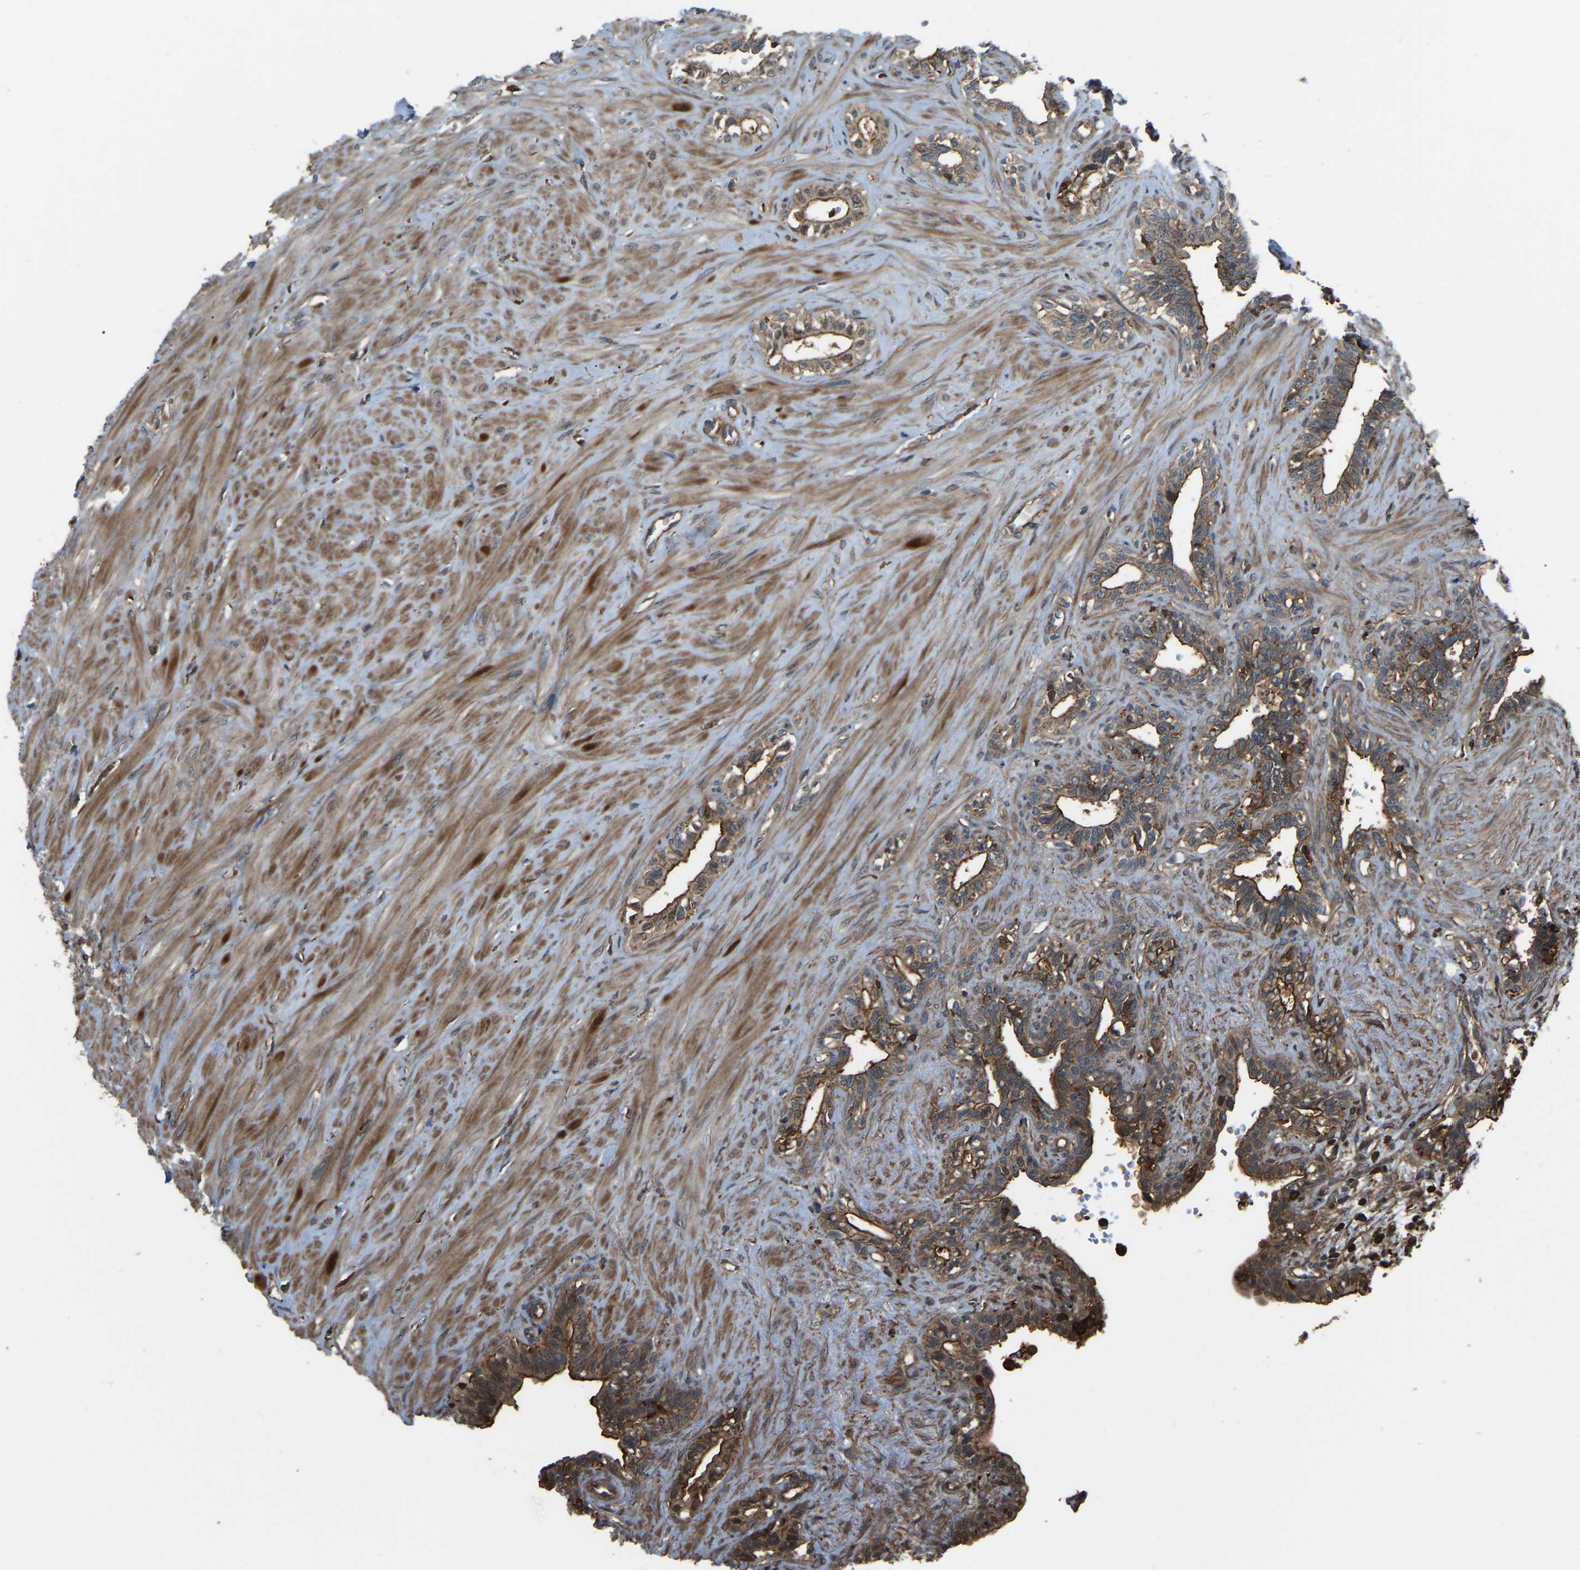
{"staining": {"intensity": "moderate", "quantity": ">75%", "location": "cytoplasmic/membranous"}, "tissue": "seminal vesicle", "cell_type": "Glandular cells", "image_type": "normal", "snomed": [{"axis": "morphology", "description": "Normal tissue, NOS"}, {"axis": "morphology", "description": "Adenocarcinoma, High grade"}, {"axis": "topography", "description": "Prostate"}, {"axis": "topography", "description": "Seminal veicle"}], "caption": "Approximately >75% of glandular cells in benign human seminal vesicle demonstrate moderate cytoplasmic/membranous protein expression as visualized by brown immunohistochemical staining.", "gene": "SAMD9L", "patient": {"sex": "male", "age": 55}}